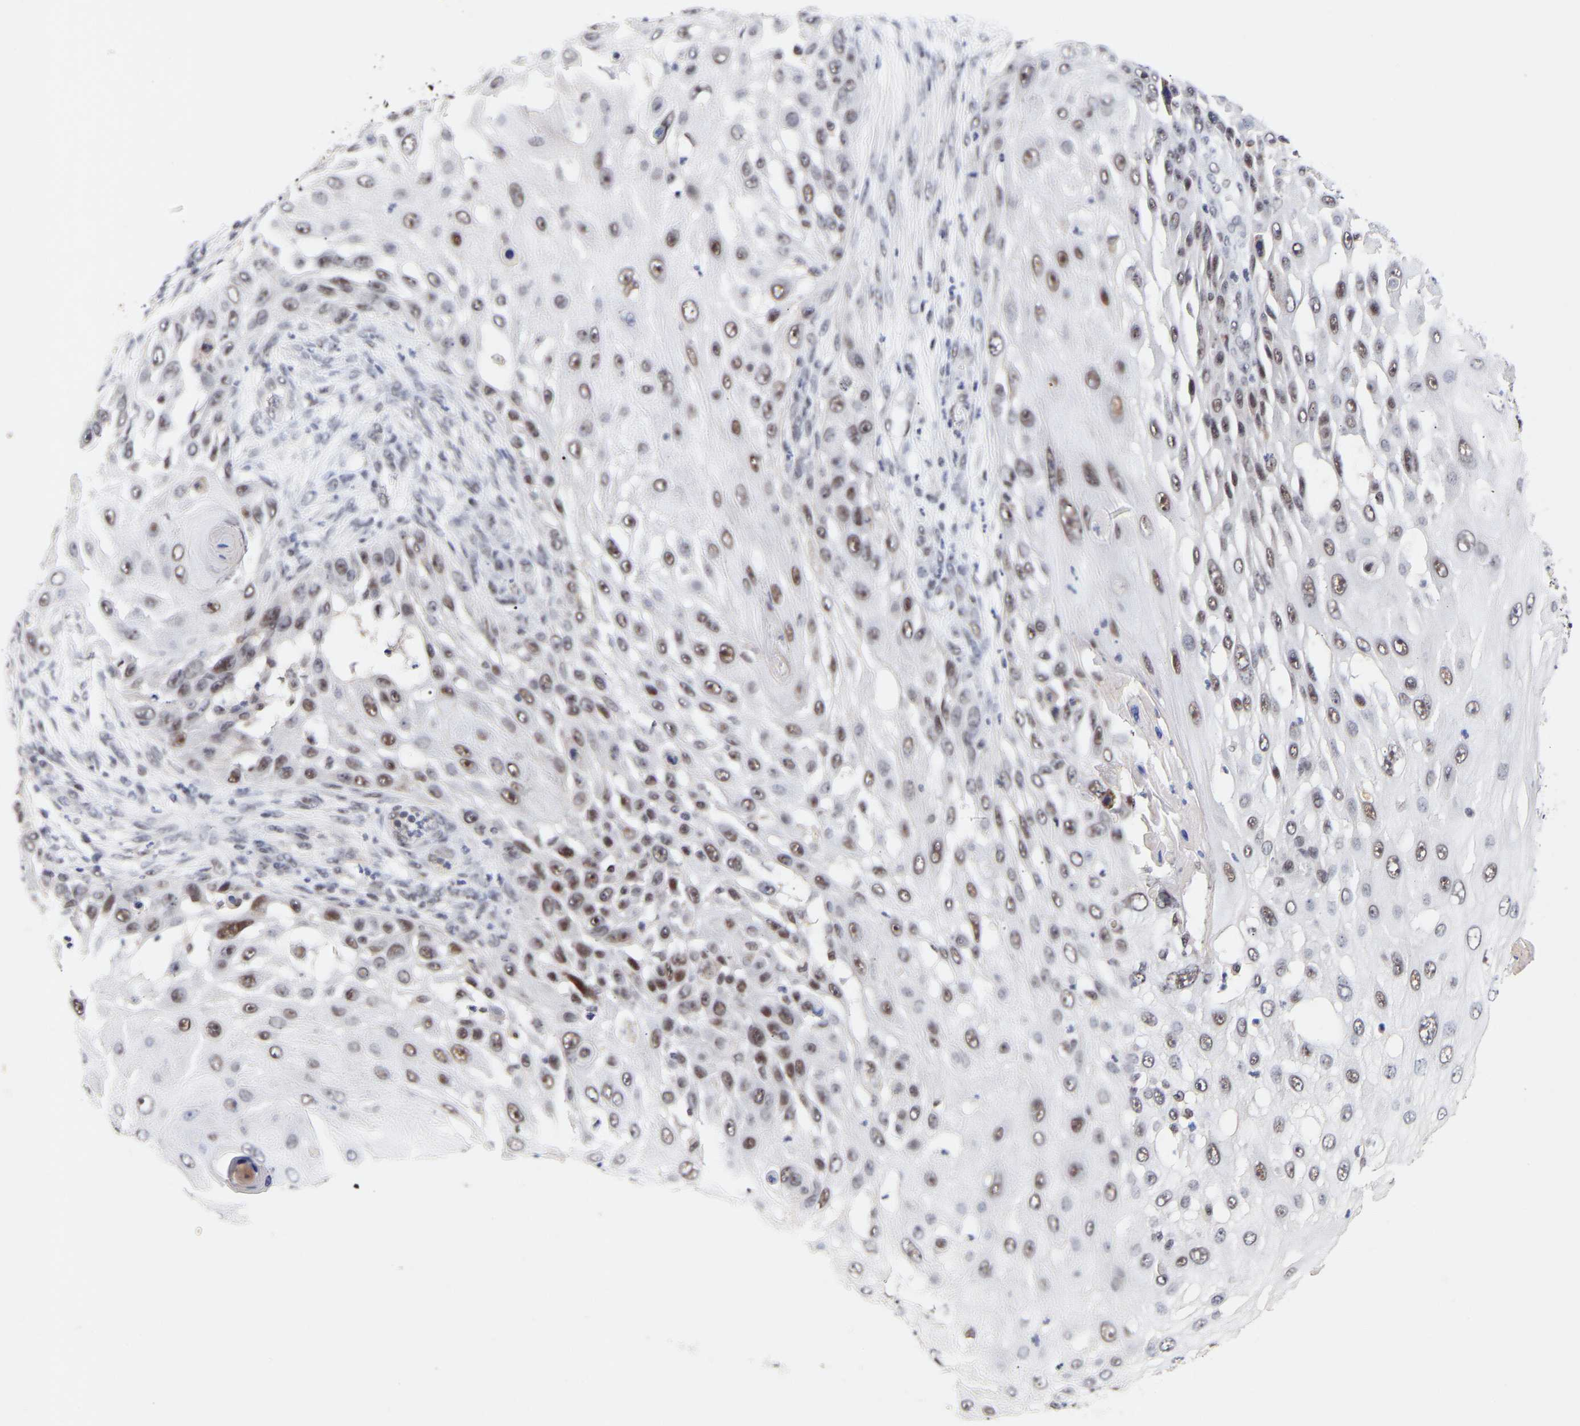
{"staining": {"intensity": "moderate", "quantity": "25%-75%", "location": "nuclear"}, "tissue": "skin cancer", "cell_type": "Tumor cells", "image_type": "cancer", "snomed": [{"axis": "morphology", "description": "Squamous cell carcinoma, NOS"}, {"axis": "topography", "description": "Skin"}], "caption": "Moderate nuclear protein positivity is appreciated in about 25%-75% of tumor cells in skin cancer (squamous cell carcinoma). The staining was performed using DAB (3,3'-diaminobenzidine) to visualize the protein expression in brown, while the nuclei were stained in blue with hematoxylin (Magnification: 20x).", "gene": "RBM15", "patient": {"sex": "female", "age": 44}}